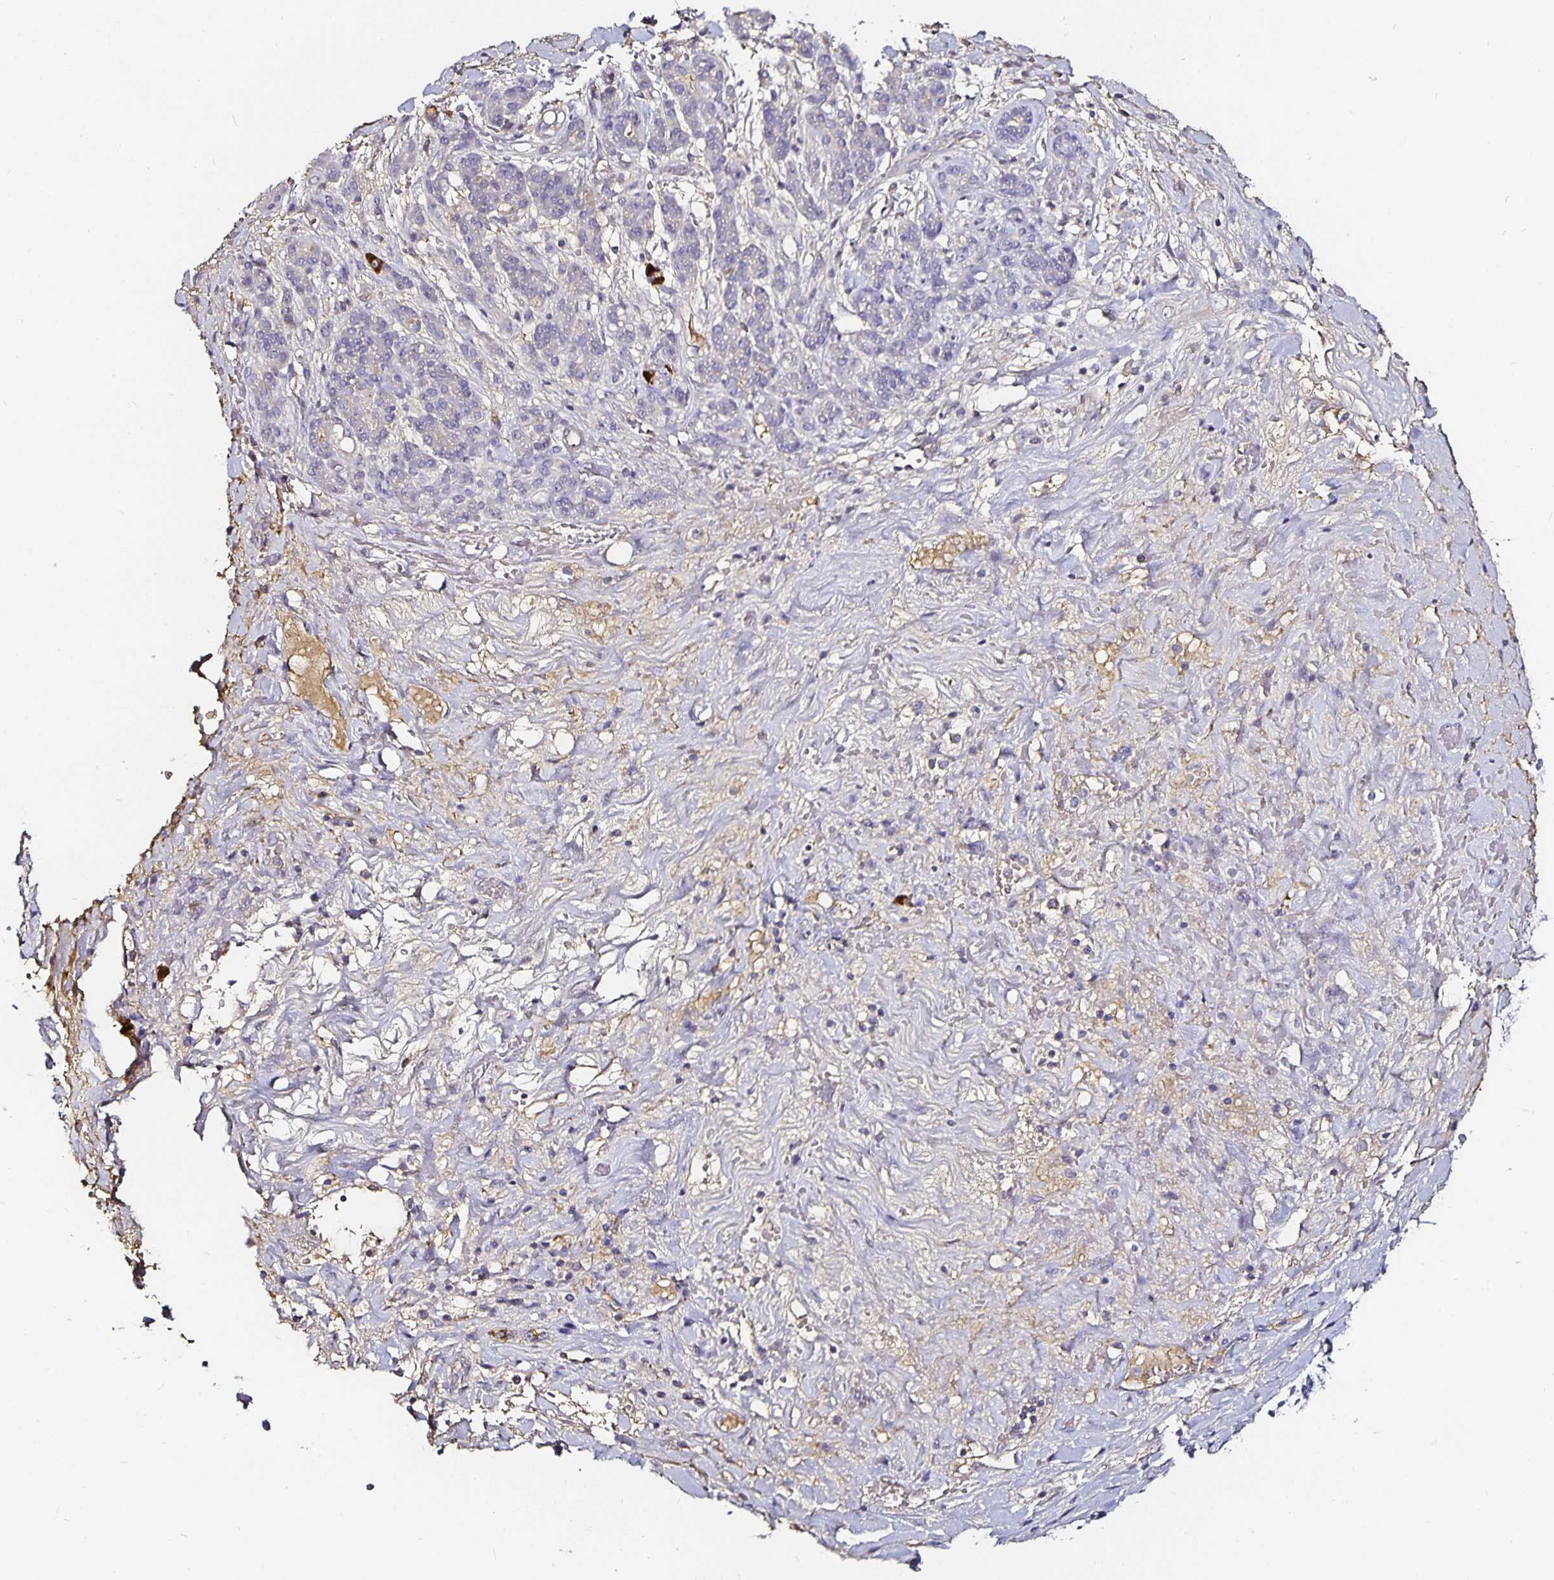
{"staining": {"intensity": "negative", "quantity": "none", "location": "none"}, "tissue": "pancreatic cancer", "cell_type": "Tumor cells", "image_type": "cancer", "snomed": [{"axis": "morphology", "description": "Adenocarcinoma, NOS"}, {"axis": "topography", "description": "Pancreas"}], "caption": "The histopathology image displays no staining of tumor cells in pancreatic adenocarcinoma.", "gene": "TTR", "patient": {"sex": "male", "age": 44}}